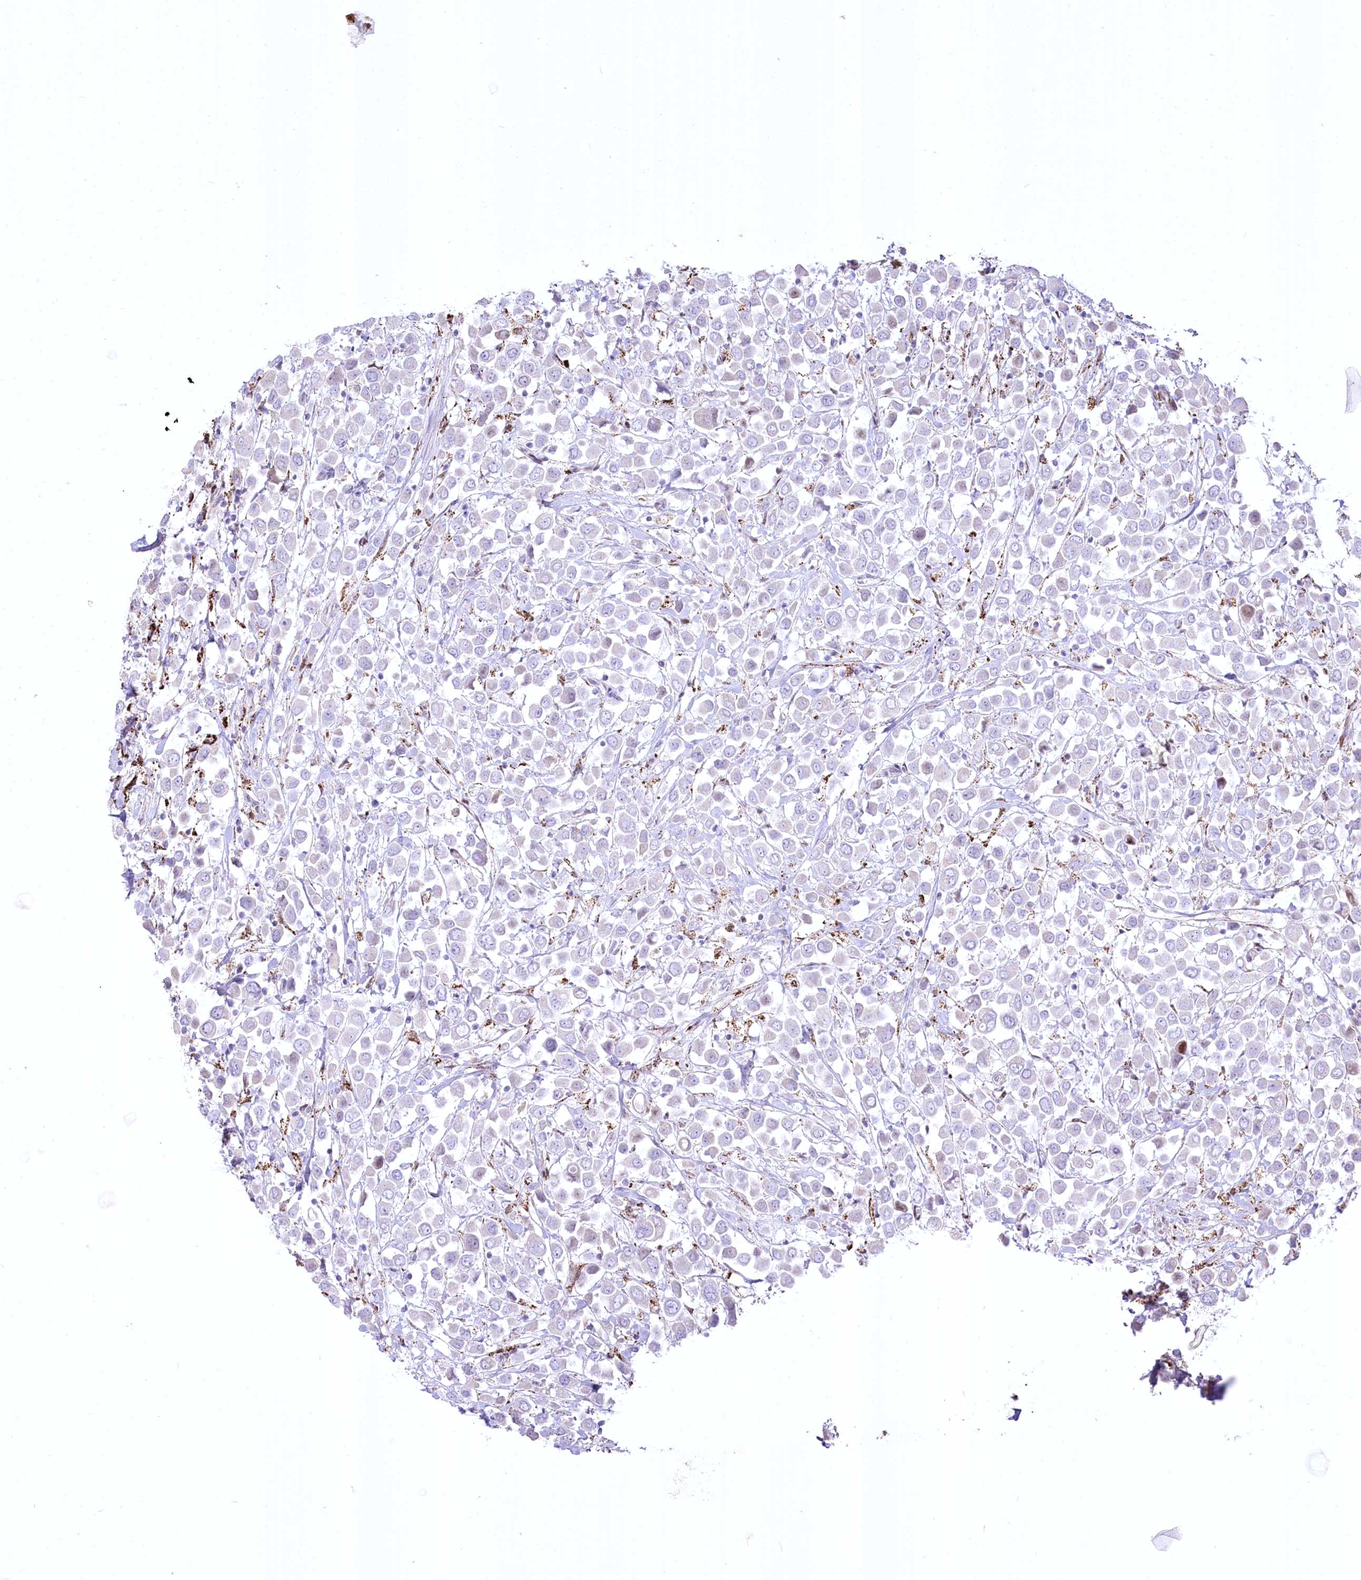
{"staining": {"intensity": "negative", "quantity": "none", "location": "none"}, "tissue": "breast cancer", "cell_type": "Tumor cells", "image_type": "cancer", "snomed": [{"axis": "morphology", "description": "Duct carcinoma"}, {"axis": "topography", "description": "Breast"}], "caption": "IHC photomicrograph of neoplastic tissue: human breast cancer stained with DAB (3,3'-diaminobenzidine) shows no significant protein expression in tumor cells.", "gene": "CEP164", "patient": {"sex": "female", "age": 61}}